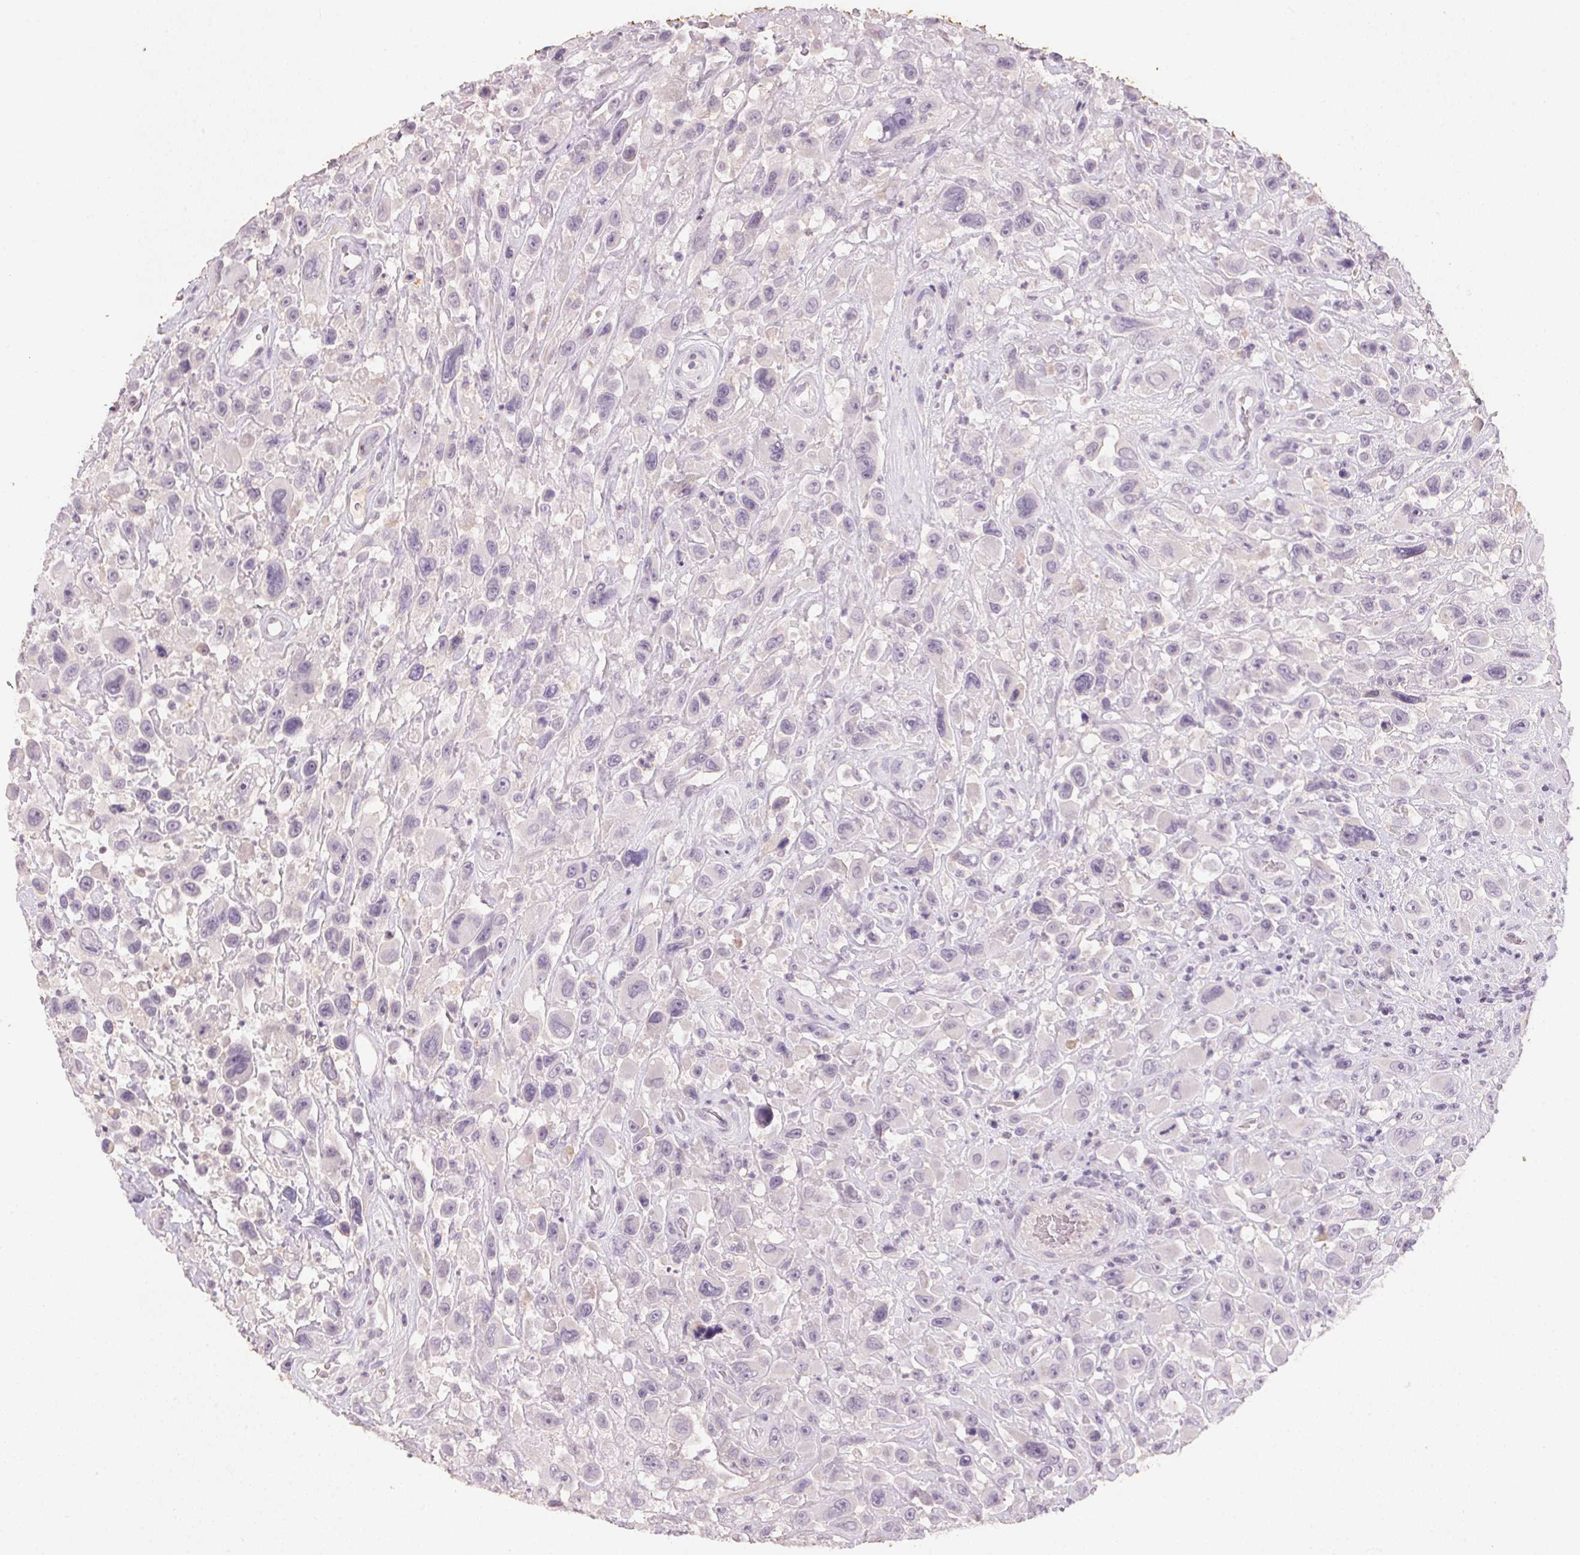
{"staining": {"intensity": "negative", "quantity": "none", "location": "none"}, "tissue": "urothelial cancer", "cell_type": "Tumor cells", "image_type": "cancer", "snomed": [{"axis": "morphology", "description": "Urothelial carcinoma, High grade"}, {"axis": "topography", "description": "Urinary bladder"}], "caption": "A histopathology image of human high-grade urothelial carcinoma is negative for staining in tumor cells.", "gene": "CXCL5", "patient": {"sex": "male", "age": 53}}